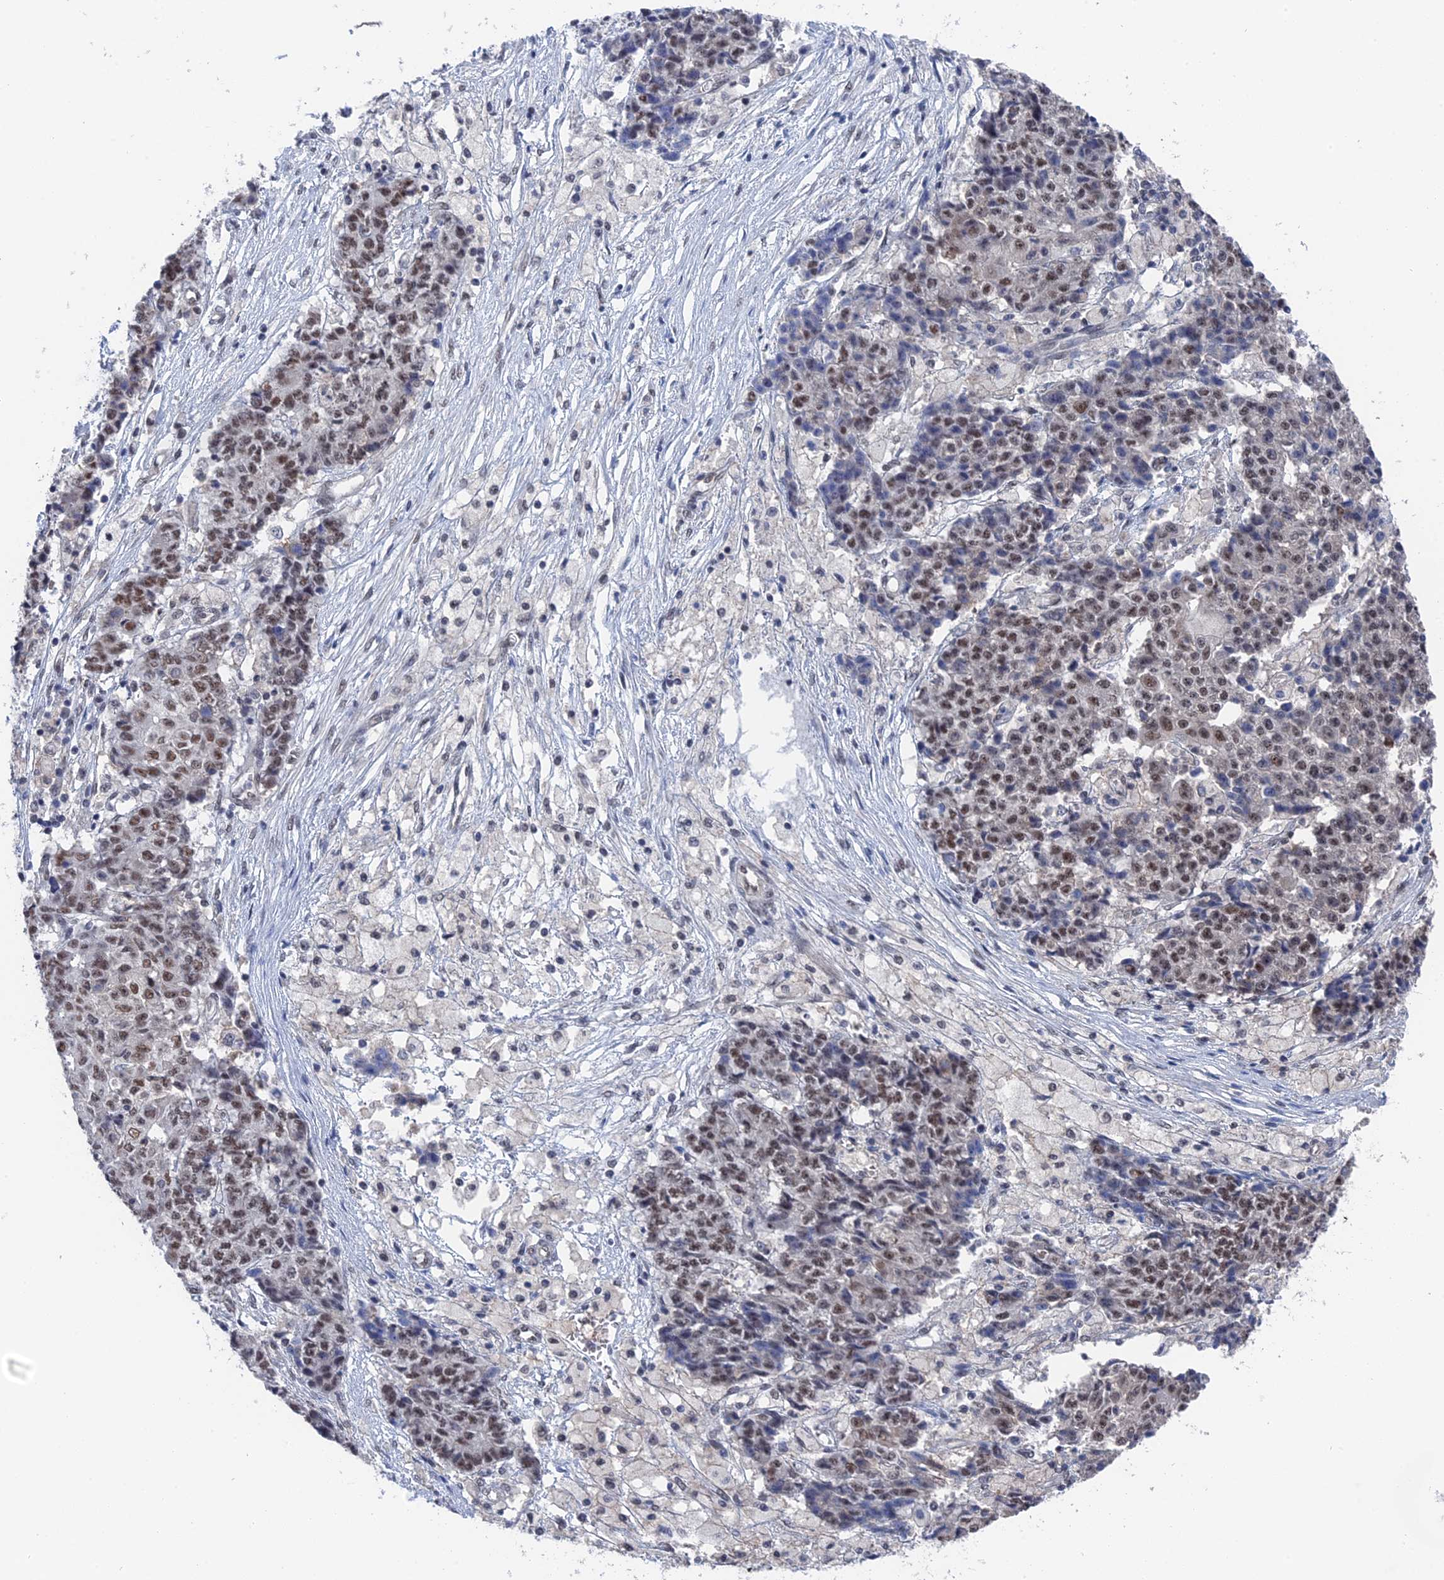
{"staining": {"intensity": "moderate", "quantity": ">75%", "location": "nuclear"}, "tissue": "ovarian cancer", "cell_type": "Tumor cells", "image_type": "cancer", "snomed": [{"axis": "morphology", "description": "Carcinoma, endometroid"}, {"axis": "topography", "description": "Ovary"}], "caption": "High-power microscopy captured an IHC micrograph of endometroid carcinoma (ovarian), revealing moderate nuclear staining in approximately >75% of tumor cells. The protein is shown in brown color, while the nuclei are stained blue.", "gene": "TSSC4", "patient": {"sex": "female", "age": 42}}